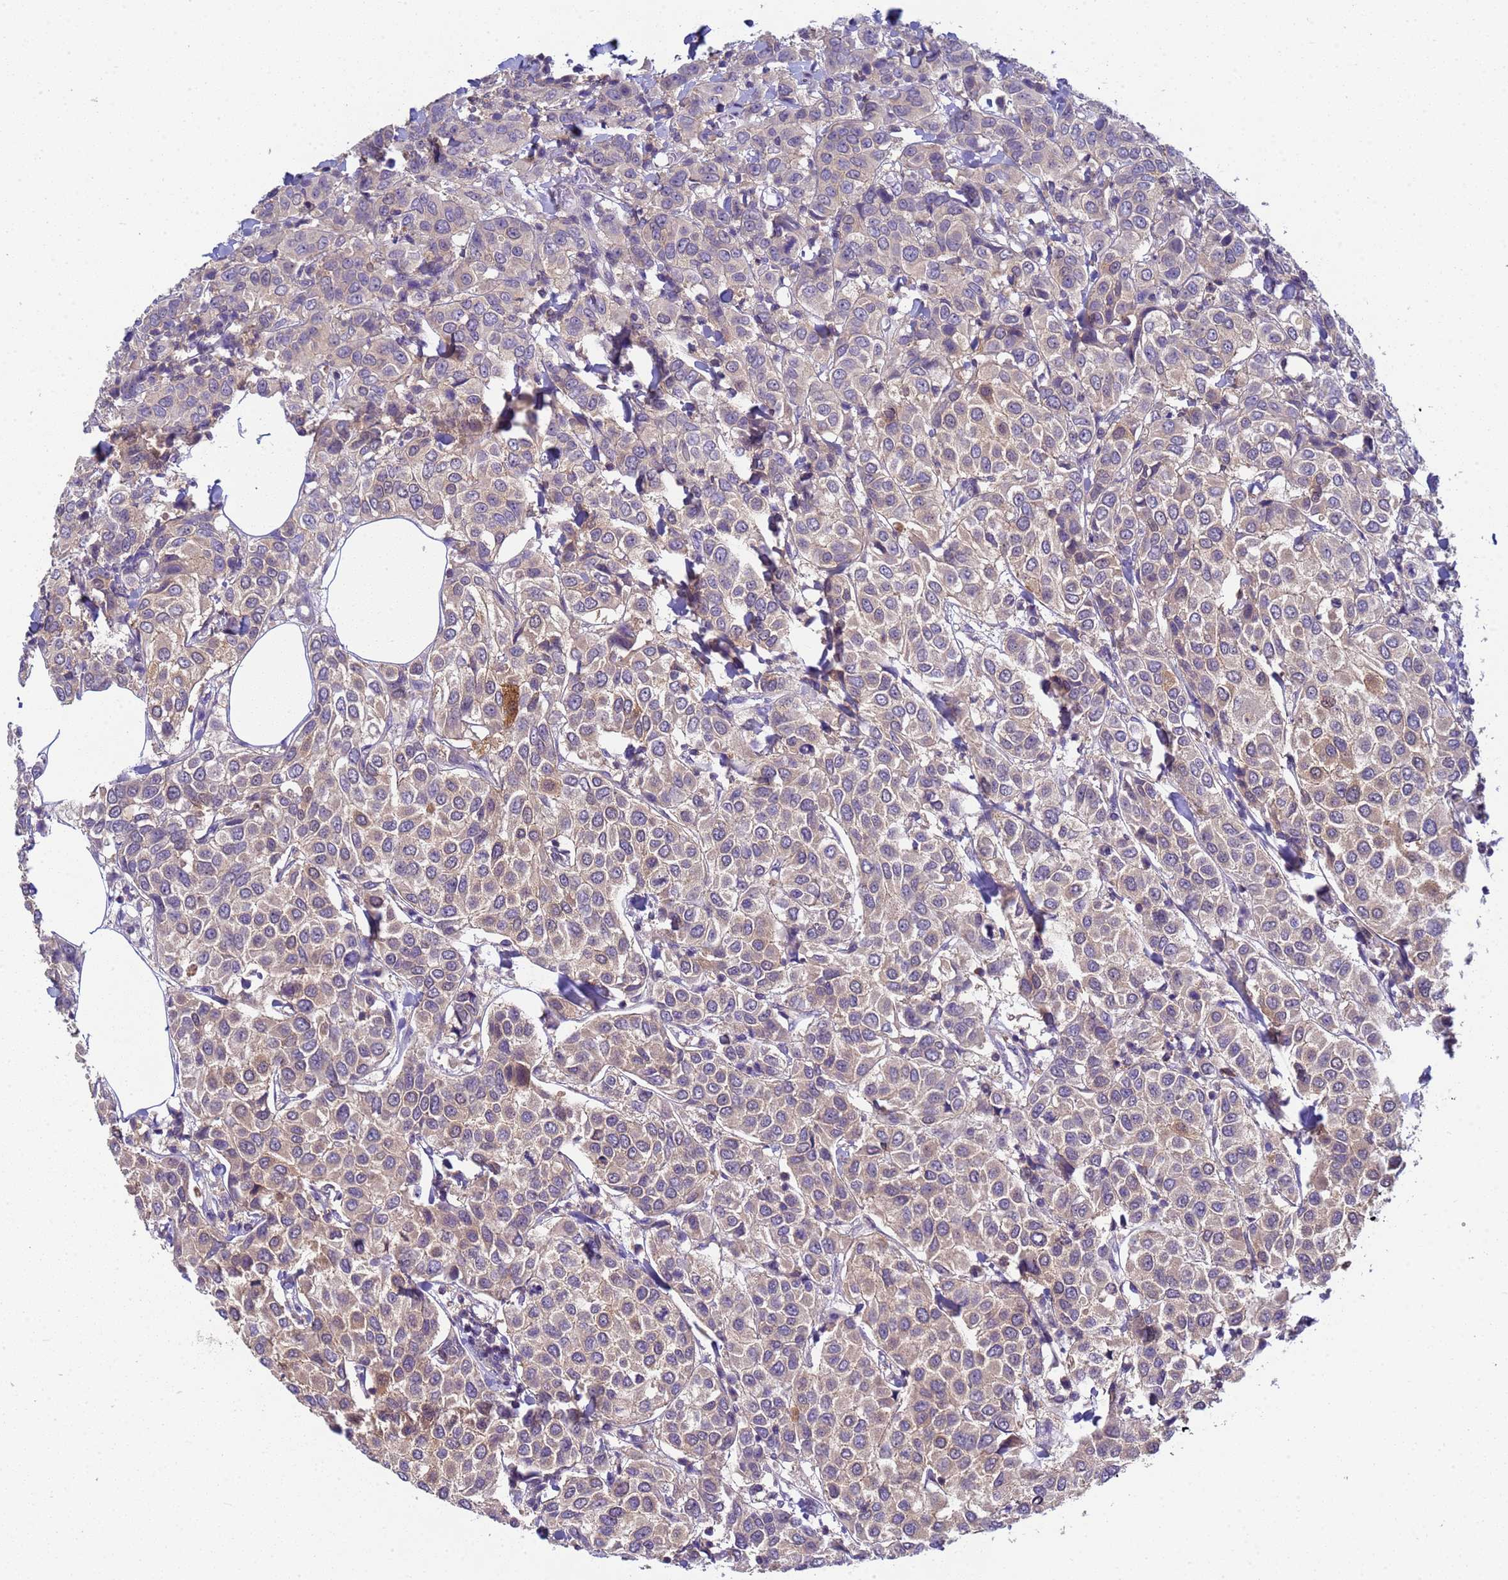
{"staining": {"intensity": "moderate", "quantity": "<25%", "location": "cytoplasmic/membranous"}, "tissue": "breast cancer", "cell_type": "Tumor cells", "image_type": "cancer", "snomed": [{"axis": "morphology", "description": "Duct carcinoma"}, {"axis": "topography", "description": "Breast"}], "caption": "Immunohistochemical staining of breast cancer shows moderate cytoplasmic/membranous protein positivity in approximately <25% of tumor cells. Nuclei are stained in blue.", "gene": "KLHL13", "patient": {"sex": "female", "age": 55}}